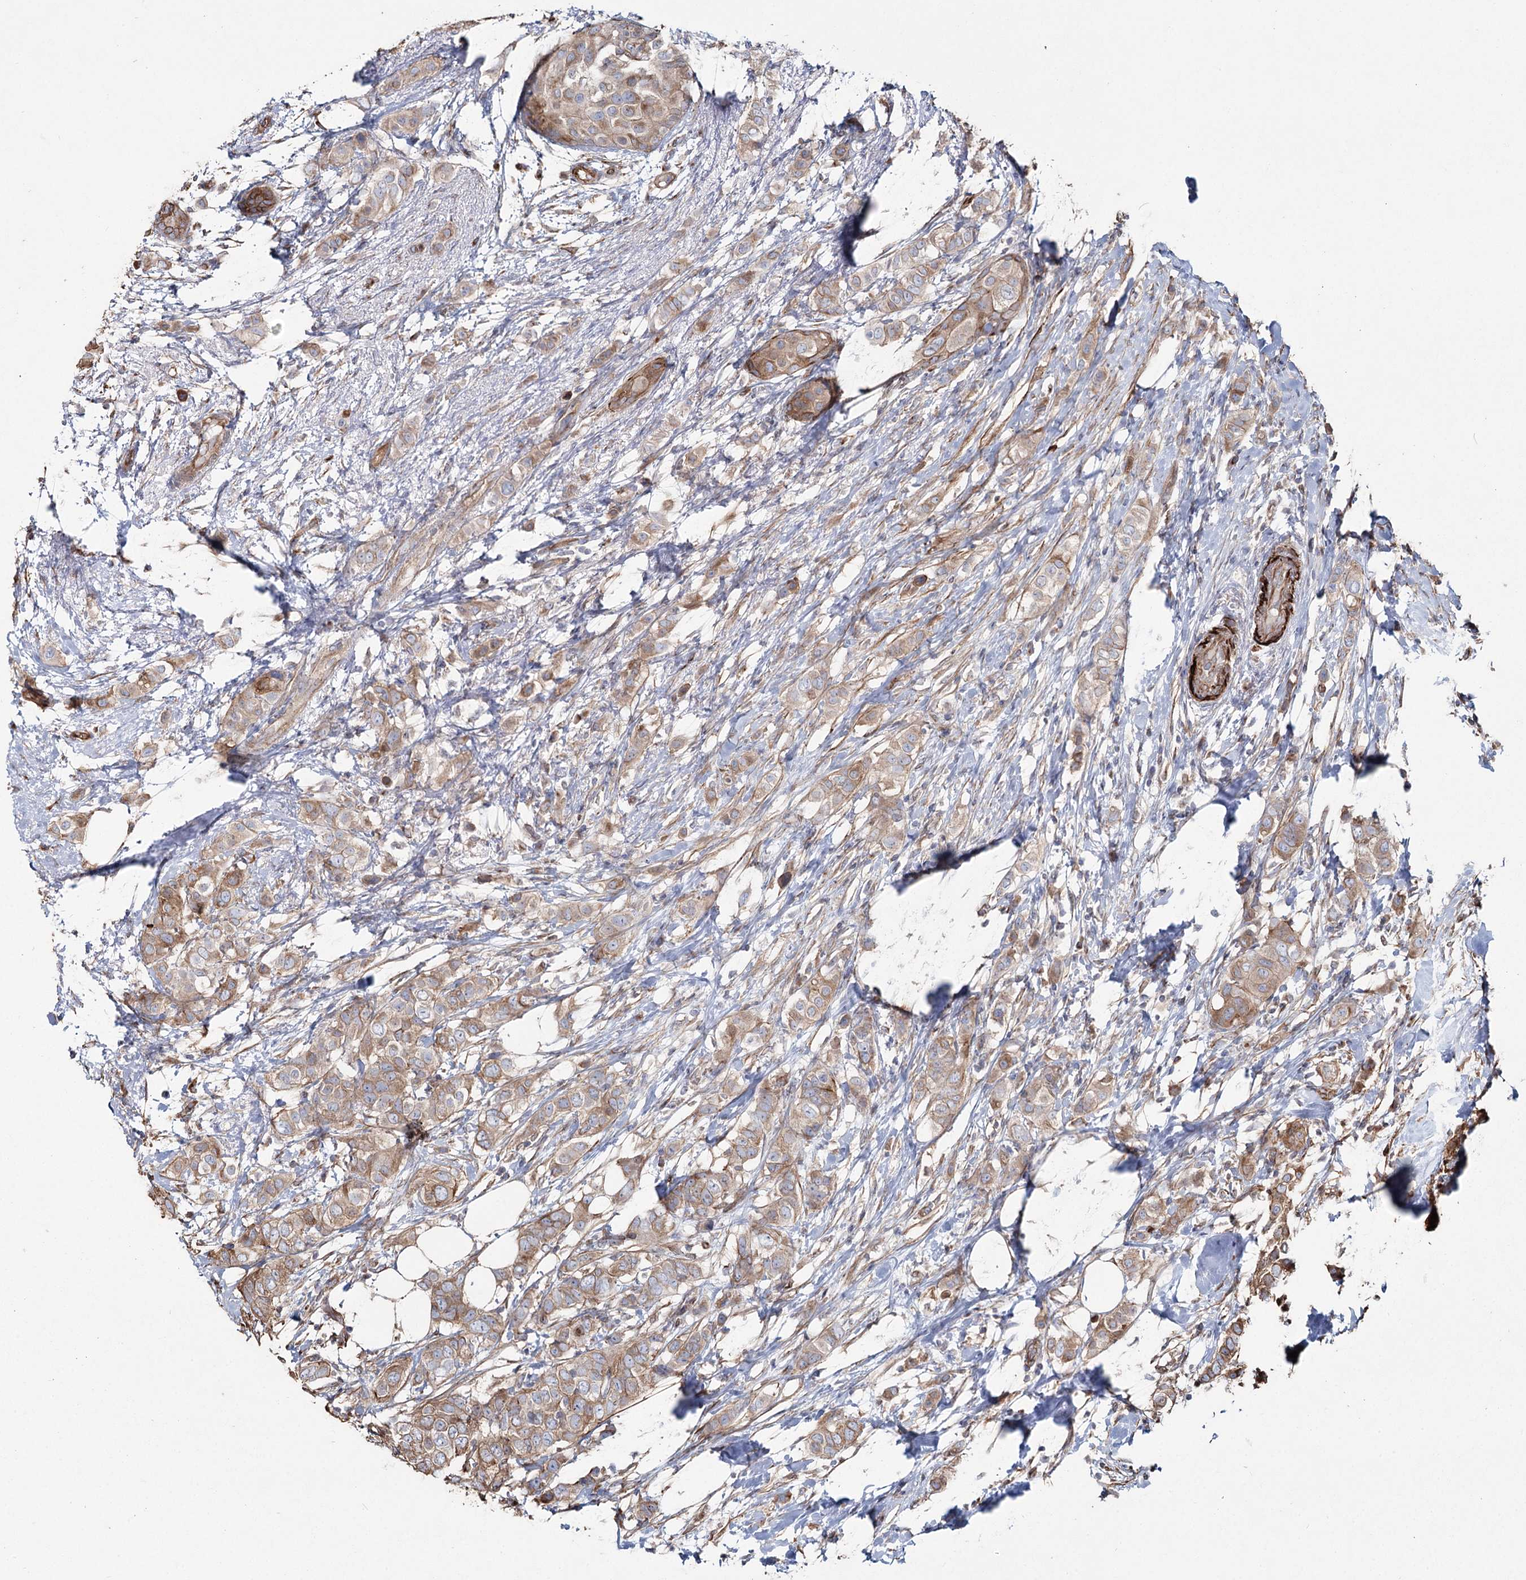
{"staining": {"intensity": "moderate", "quantity": ">75%", "location": "cytoplasmic/membranous"}, "tissue": "breast cancer", "cell_type": "Tumor cells", "image_type": "cancer", "snomed": [{"axis": "morphology", "description": "Lobular carcinoma"}, {"axis": "topography", "description": "Breast"}], "caption": "The histopathology image reveals a brown stain indicating the presence of a protein in the cytoplasmic/membranous of tumor cells in breast cancer.", "gene": "SUMF1", "patient": {"sex": "female", "age": 51}}